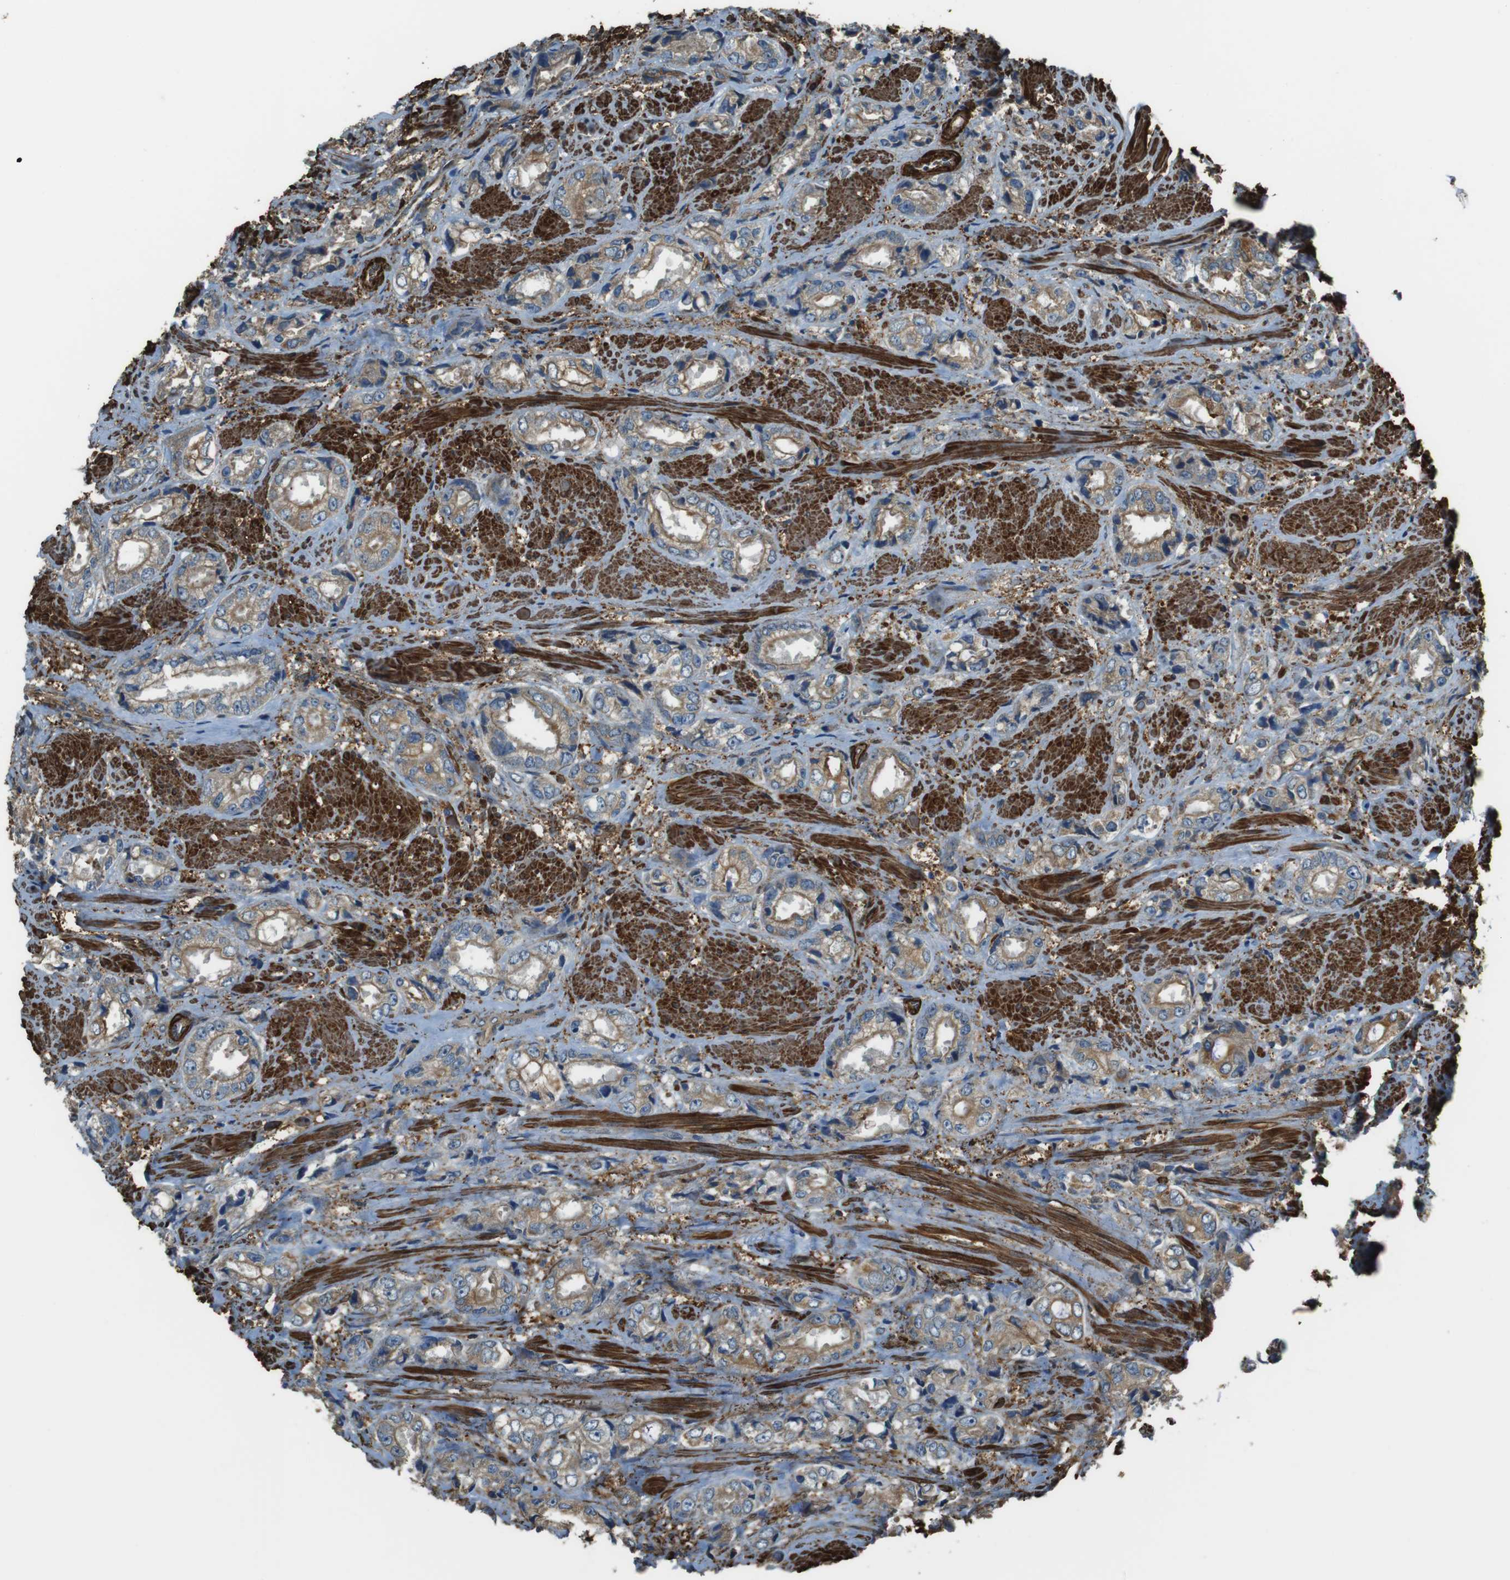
{"staining": {"intensity": "moderate", "quantity": ">75%", "location": "cytoplasmic/membranous"}, "tissue": "prostate cancer", "cell_type": "Tumor cells", "image_type": "cancer", "snomed": [{"axis": "morphology", "description": "Adenocarcinoma, High grade"}, {"axis": "topography", "description": "Prostate"}], "caption": "Human high-grade adenocarcinoma (prostate) stained with a protein marker demonstrates moderate staining in tumor cells.", "gene": "SFT2D1", "patient": {"sex": "male", "age": 61}}